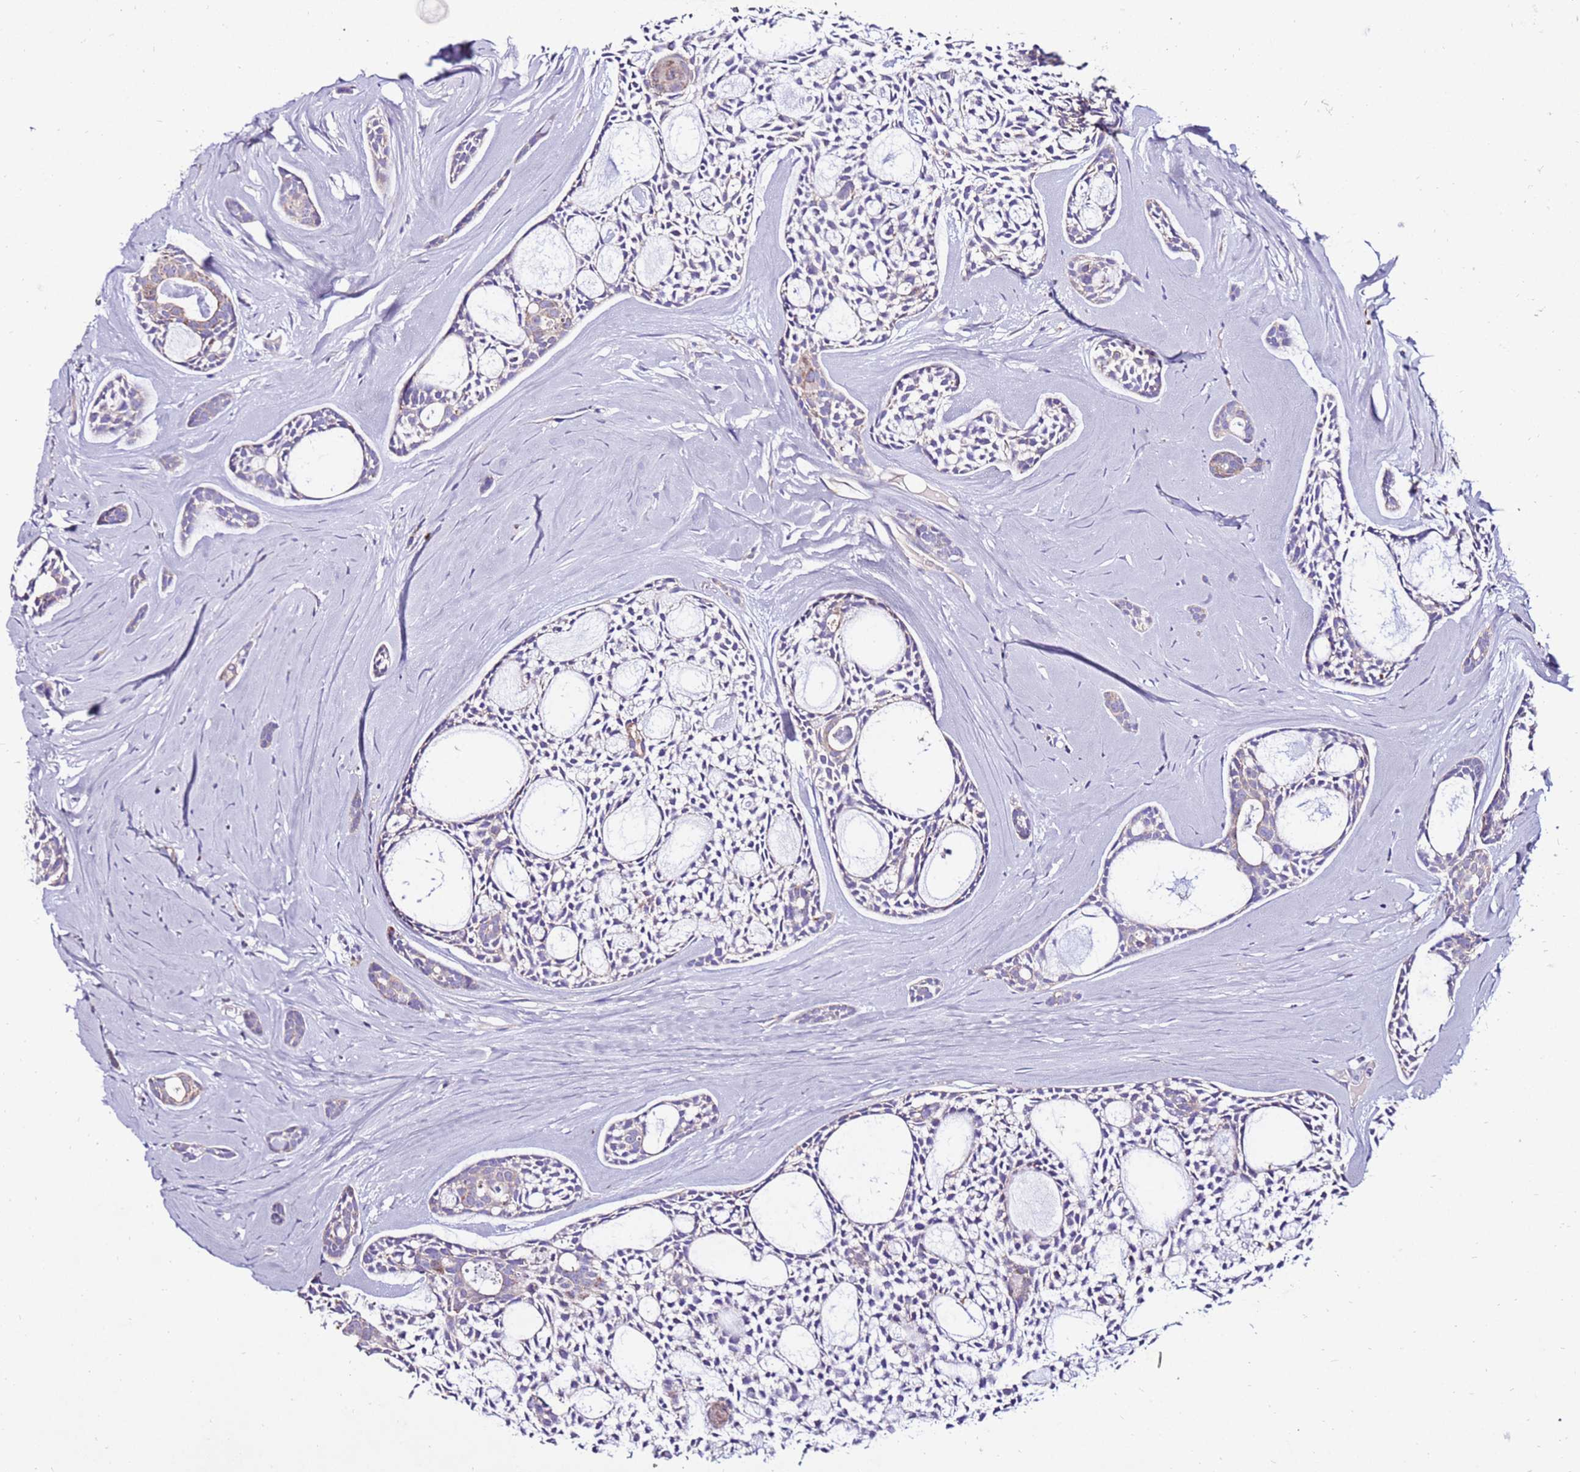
{"staining": {"intensity": "moderate", "quantity": "<25%", "location": "cytoplasmic/membranous"}, "tissue": "head and neck cancer", "cell_type": "Tumor cells", "image_type": "cancer", "snomed": [{"axis": "morphology", "description": "Adenocarcinoma, NOS"}, {"axis": "topography", "description": "Subcutis"}, {"axis": "topography", "description": "Head-Neck"}], "caption": "A brown stain shows moderate cytoplasmic/membranous staining of a protein in head and neck adenocarcinoma tumor cells.", "gene": "TMEM106C", "patient": {"sex": "female", "age": 73}}